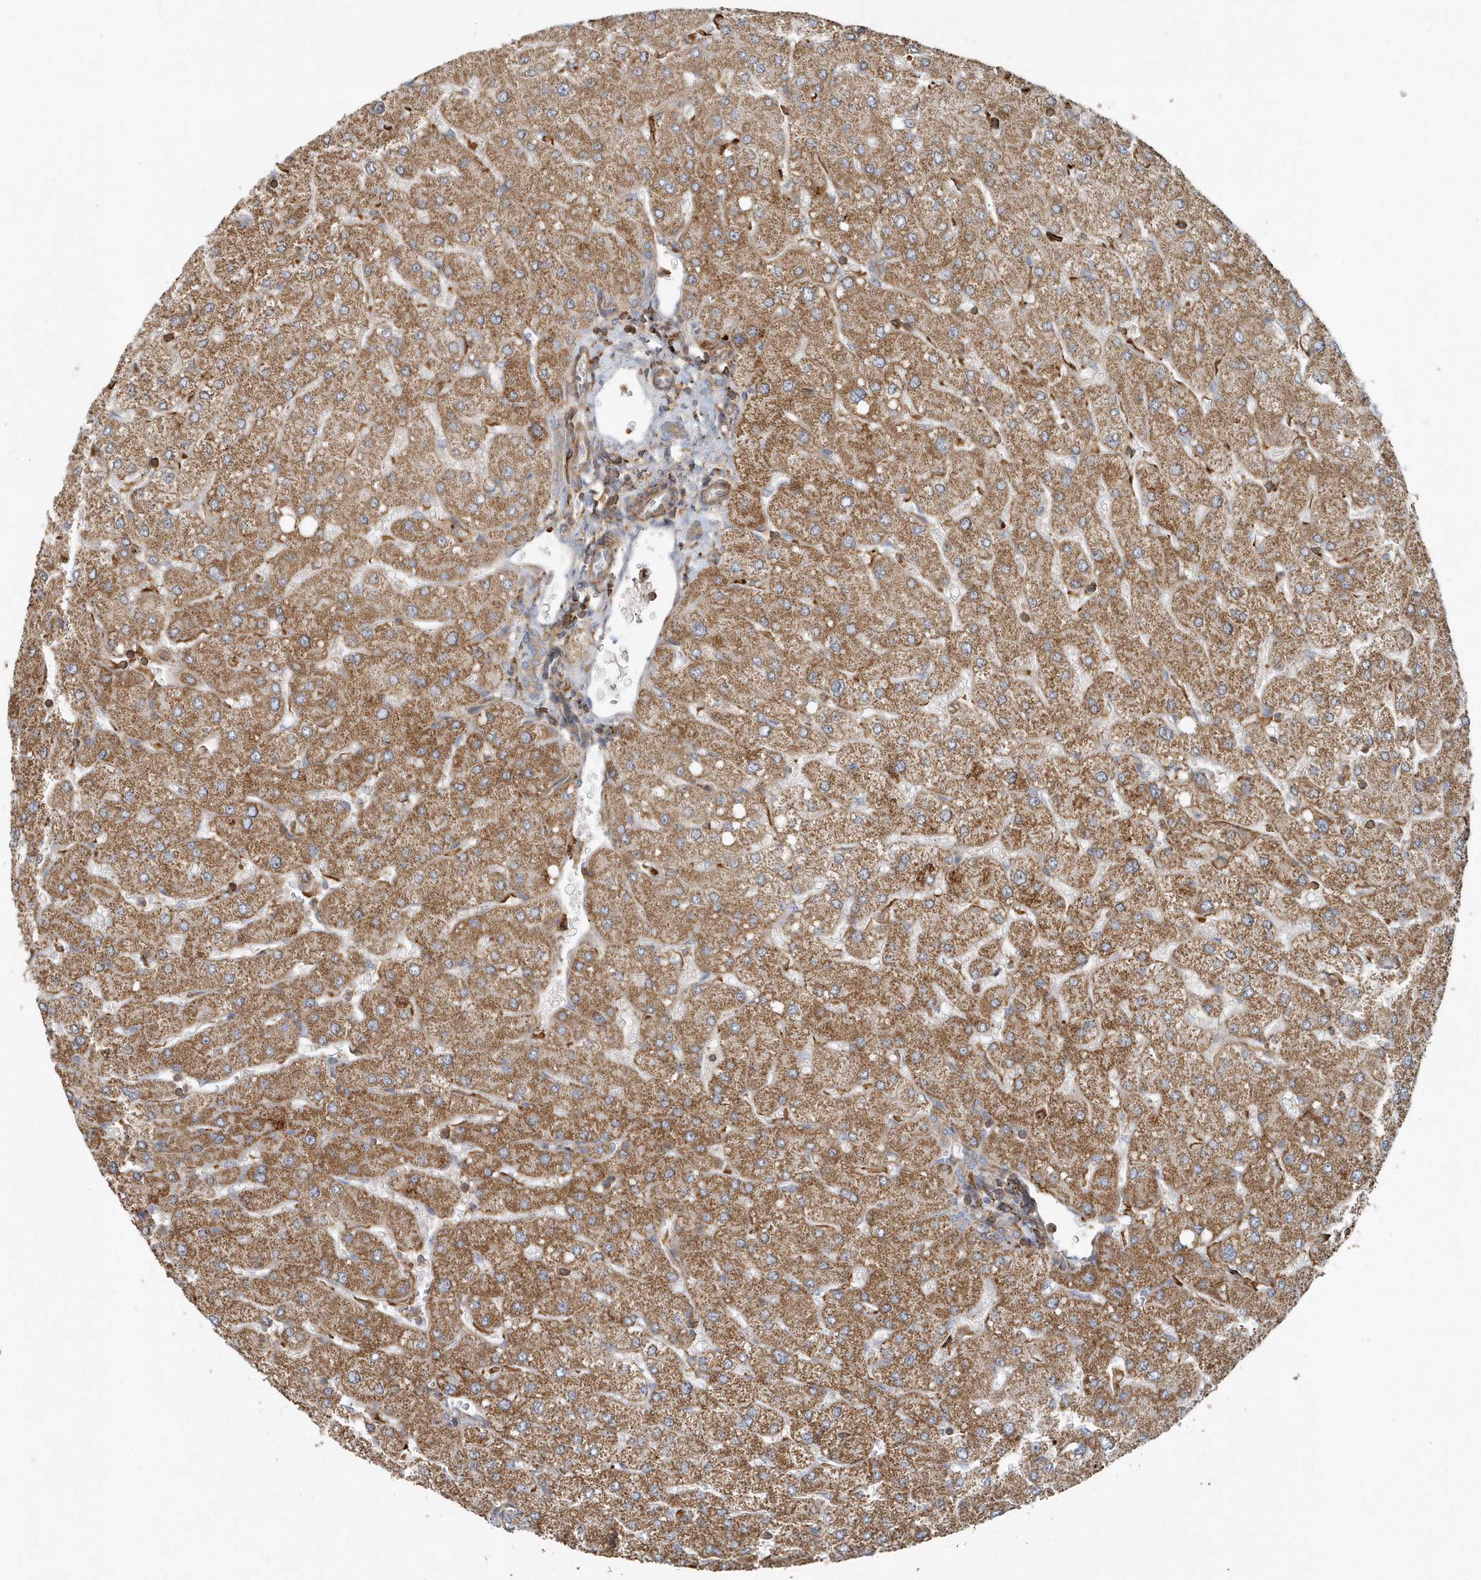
{"staining": {"intensity": "moderate", "quantity": ">75%", "location": "cytoplasmic/membranous"}, "tissue": "liver", "cell_type": "Cholangiocytes", "image_type": "normal", "snomed": [{"axis": "morphology", "description": "Normal tissue, NOS"}, {"axis": "topography", "description": "Liver"}], "caption": "IHC of benign human liver displays medium levels of moderate cytoplasmic/membranous positivity in about >75% of cholangiocytes.", "gene": "MMUT", "patient": {"sex": "male", "age": 55}}